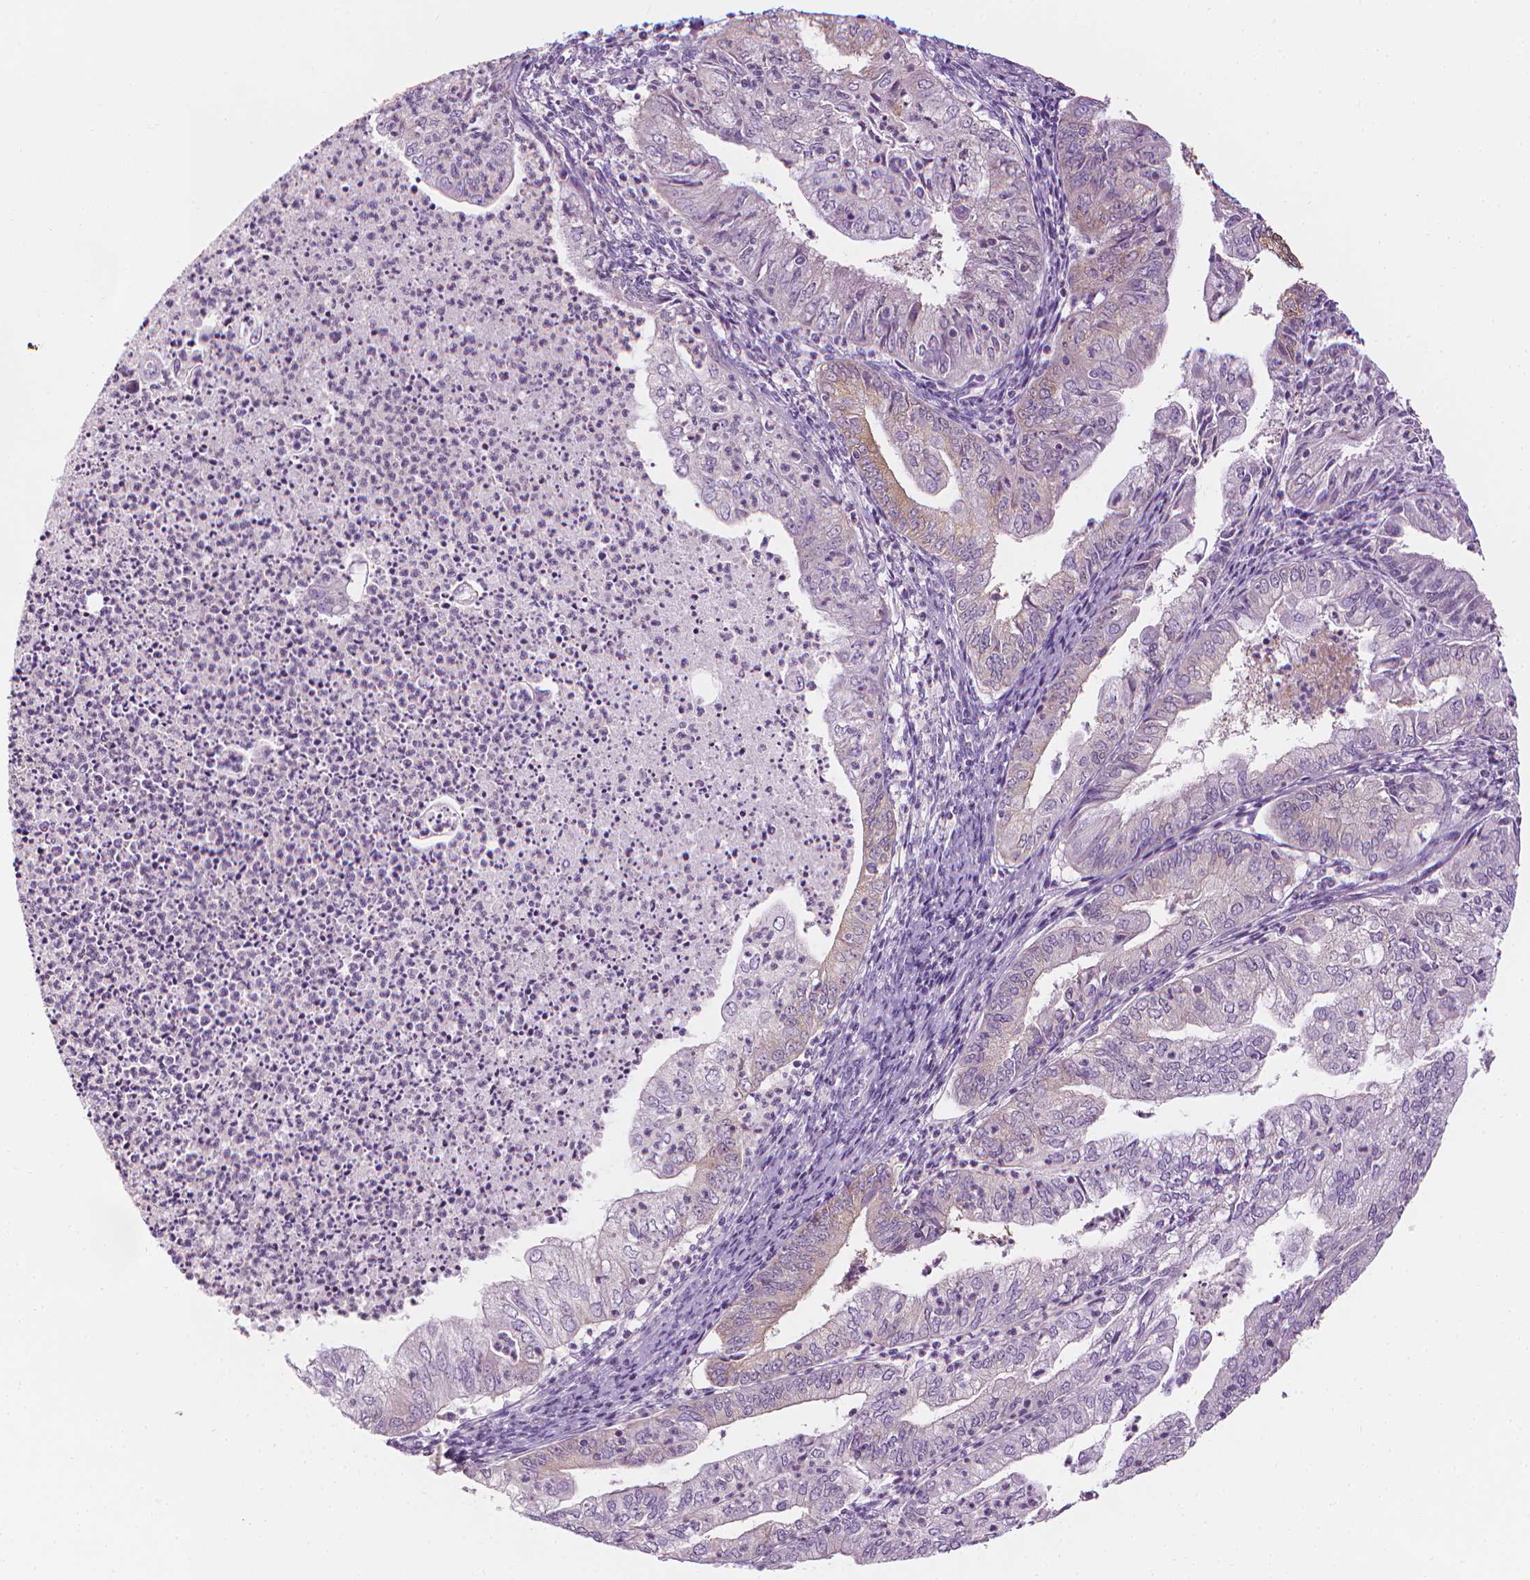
{"staining": {"intensity": "negative", "quantity": "none", "location": "none"}, "tissue": "endometrial cancer", "cell_type": "Tumor cells", "image_type": "cancer", "snomed": [{"axis": "morphology", "description": "Adenocarcinoma, NOS"}, {"axis": "topography", "description": "Endometrium"}], "caption": "An IHC micrograph of endometrial adenocarcinoma is shown. There is no staining in tumor cells of endometrial adenocarcinoma.", "gene": "SHMT1", "patient": {"sex": "female", "age": 55}}